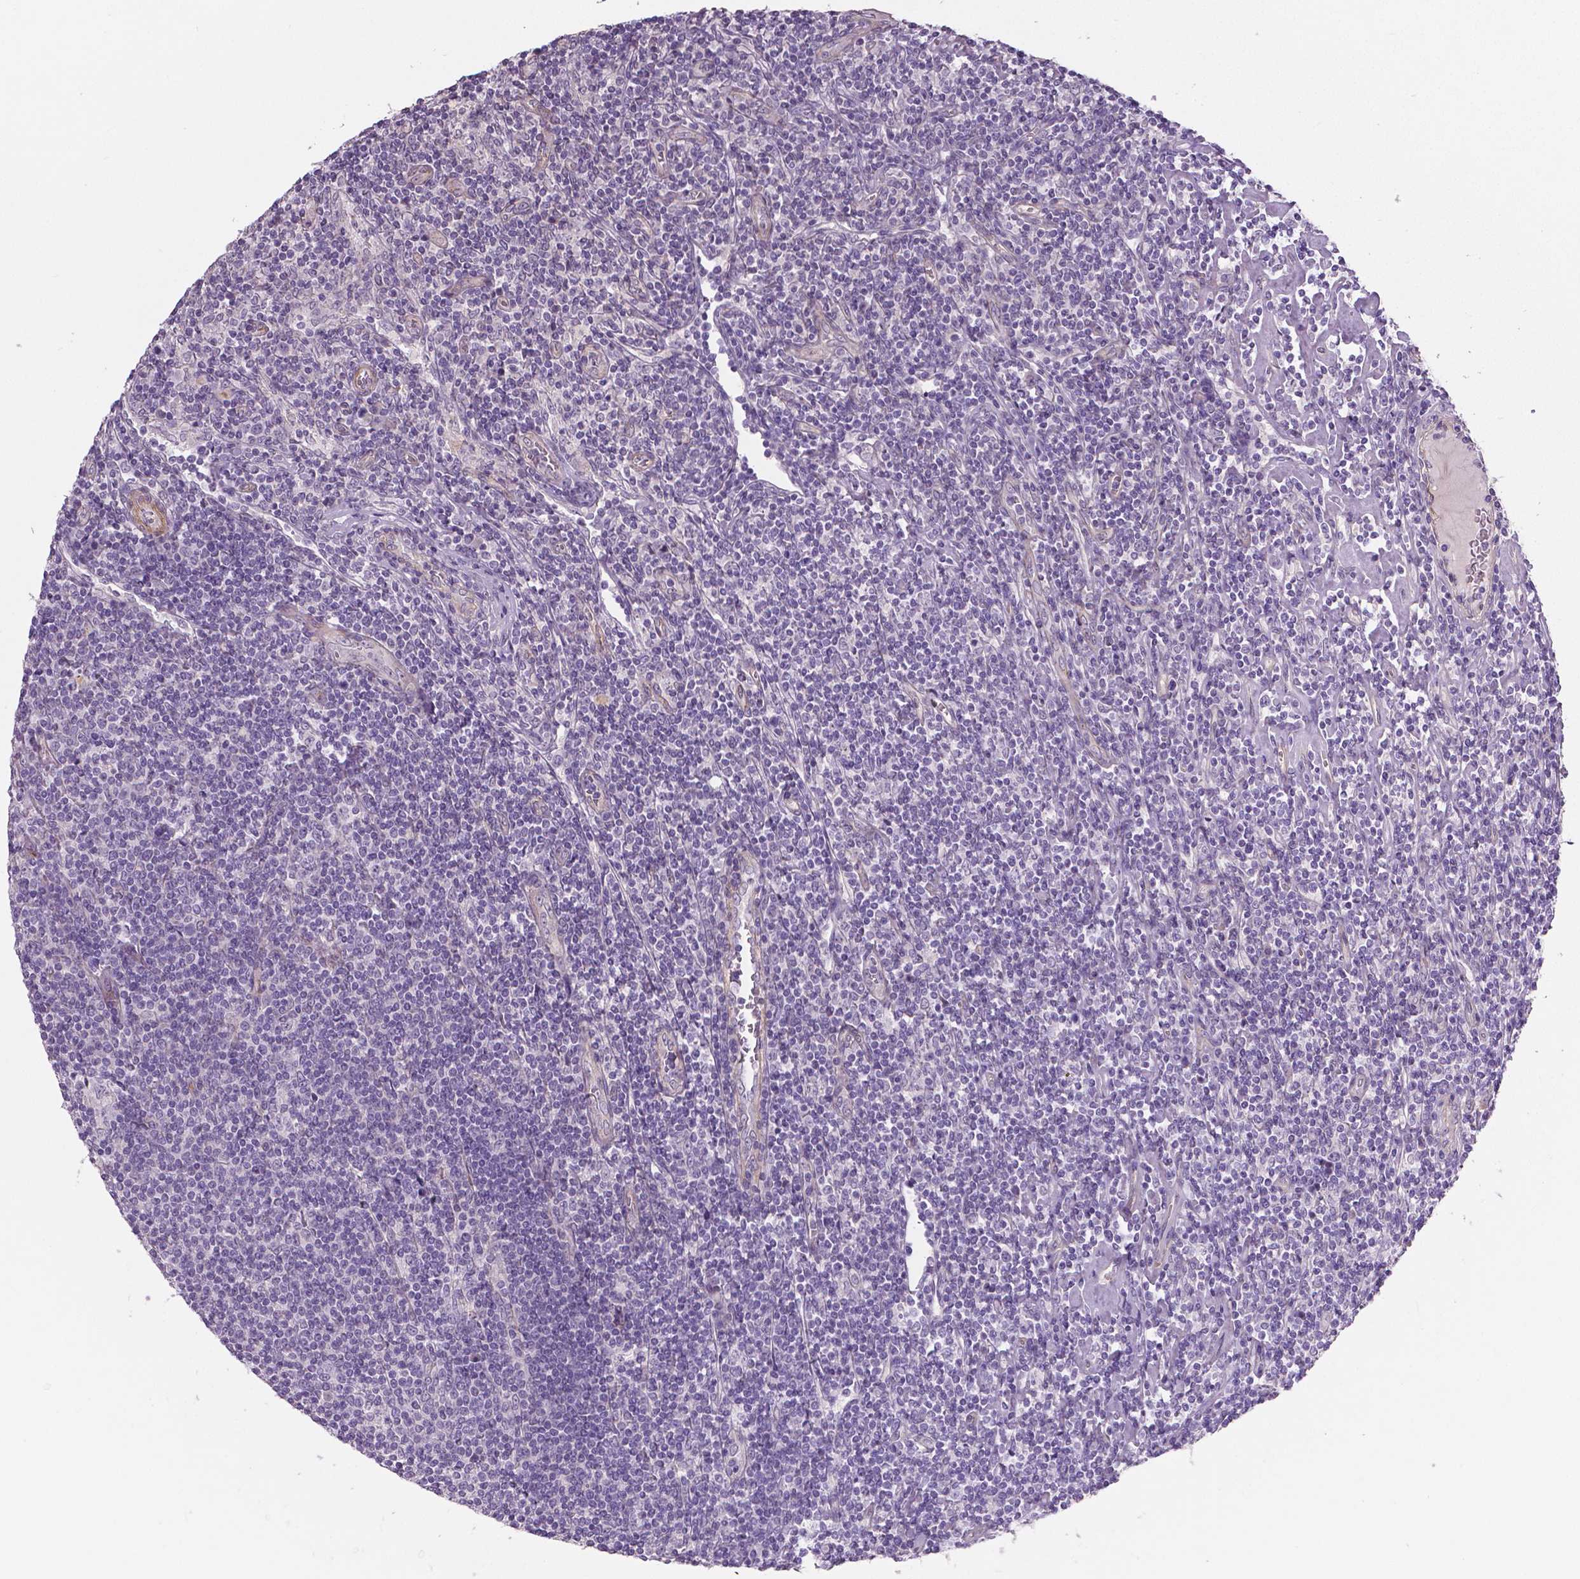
{"staining": {"intensity": "negative", "quantity": "none", "location": "none"}, "tissue": "lymphoma", "cell_type": "Tumor cells", "image_type": "cancer", "snomed": [{"axis": "morphology", "description": "Hodgkin's disease, NOS"}, {"axis": "topography", "description": "Lymph node"}], "caption": "Human lymphoma stained for a protein using immunohistochemistry reveals no staining in tumor cells.", "gene": "FLT1", "patient": {"sex": "male", "age": 40}}